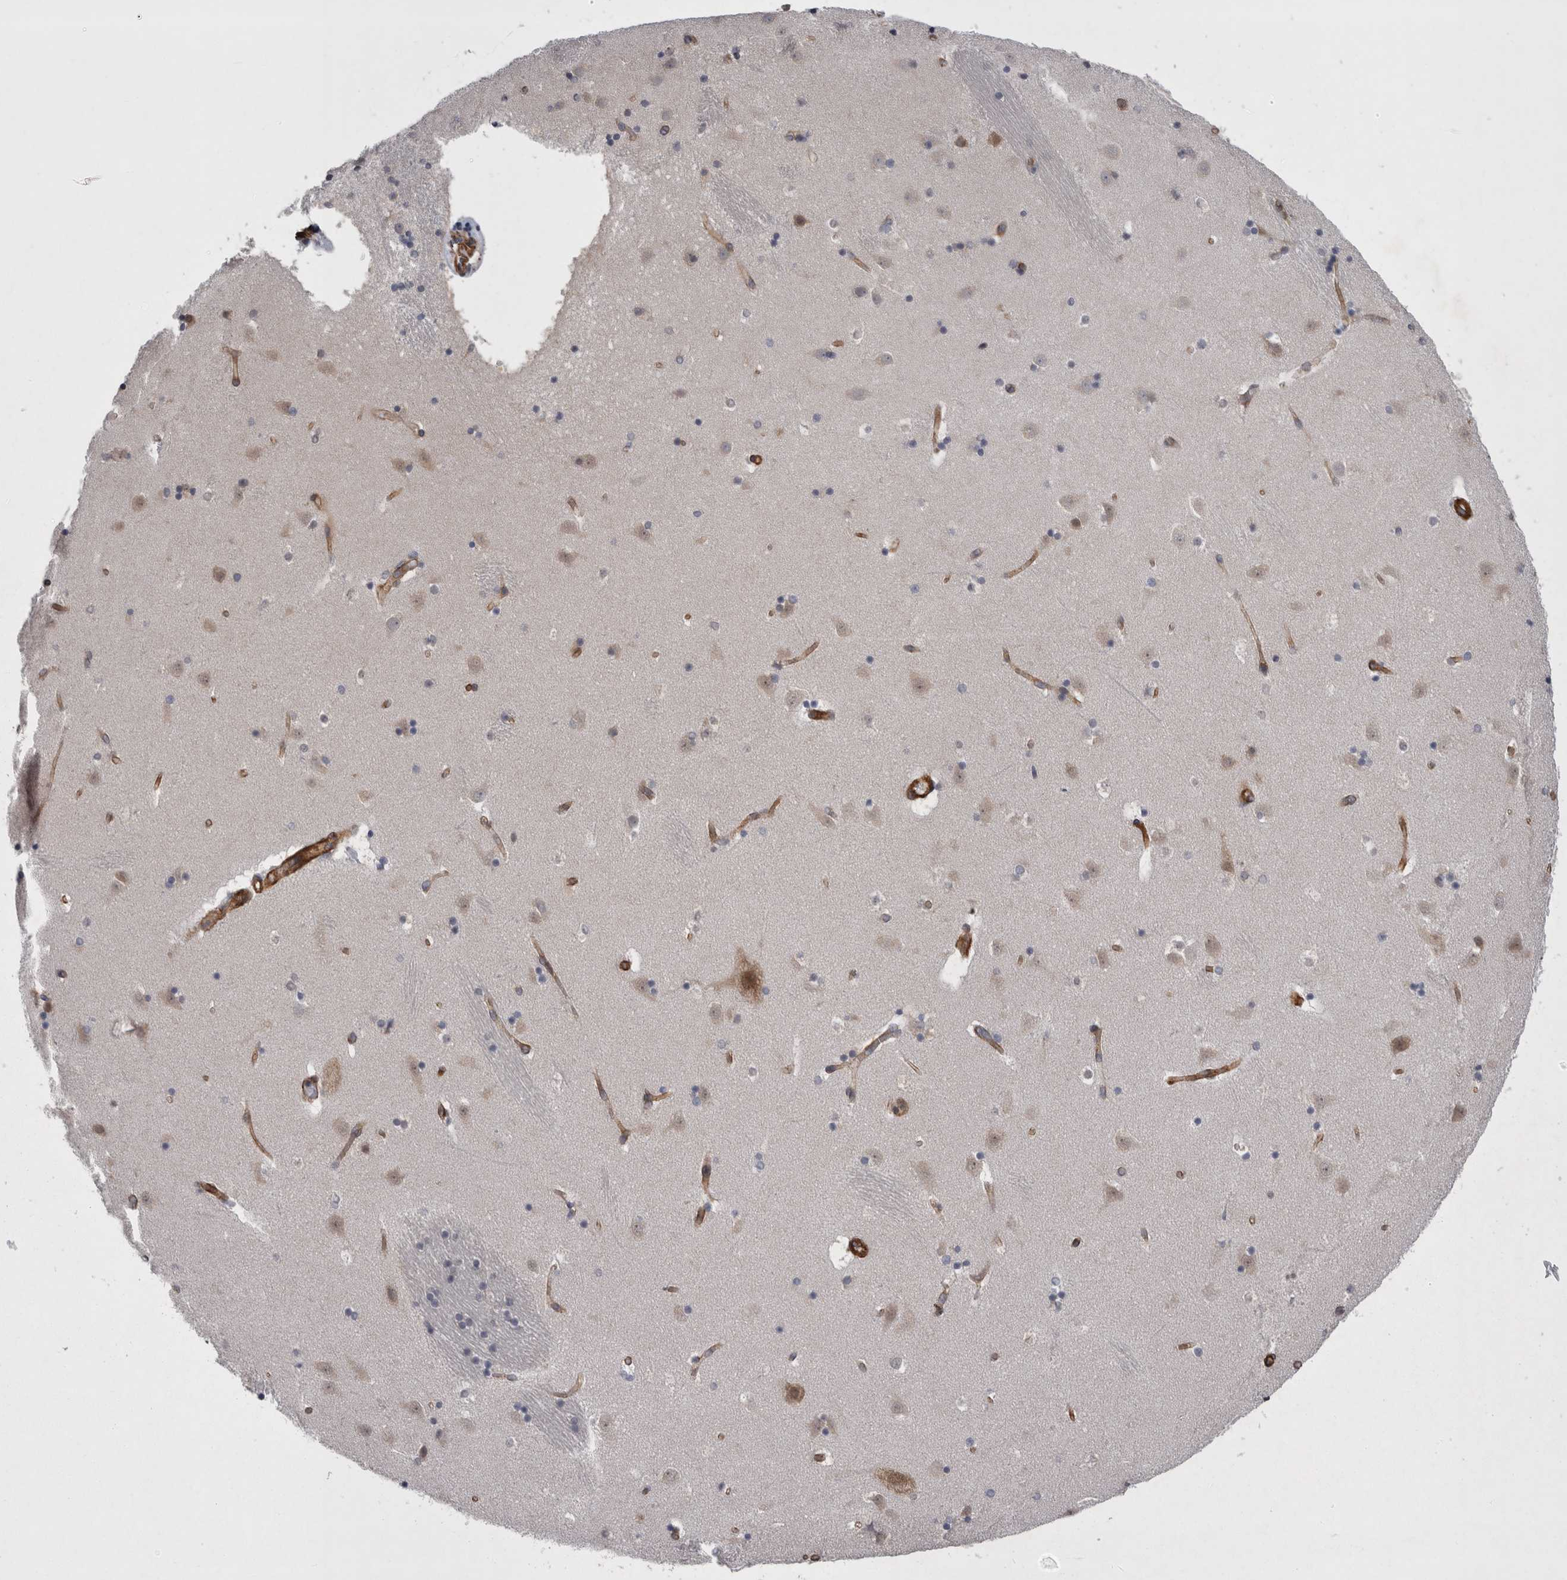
{"staining": {"intensity": "weak", "quantity": "25%-75%", "location": "cytoplasmic/membranous"}, "tissue": "caudate", "cell_type": "Glial cells", "image_type": "normal", "snomed": [{"axis": "morphology", "description": "Normal tissue, NOS"}, {"axis": "topography", "description": "Lateral ventricle wall"}], "caption": "IHC (DAB) staining of unremarkable human caudate shows weak cytoplasmic/membranous protein expression in approximately 25%-75% of glial cells. IHC stains the protein in brown and the nuclei are stained blue.", "gene": "DDX6", "patient": {"sex": "male", "age": 45}}